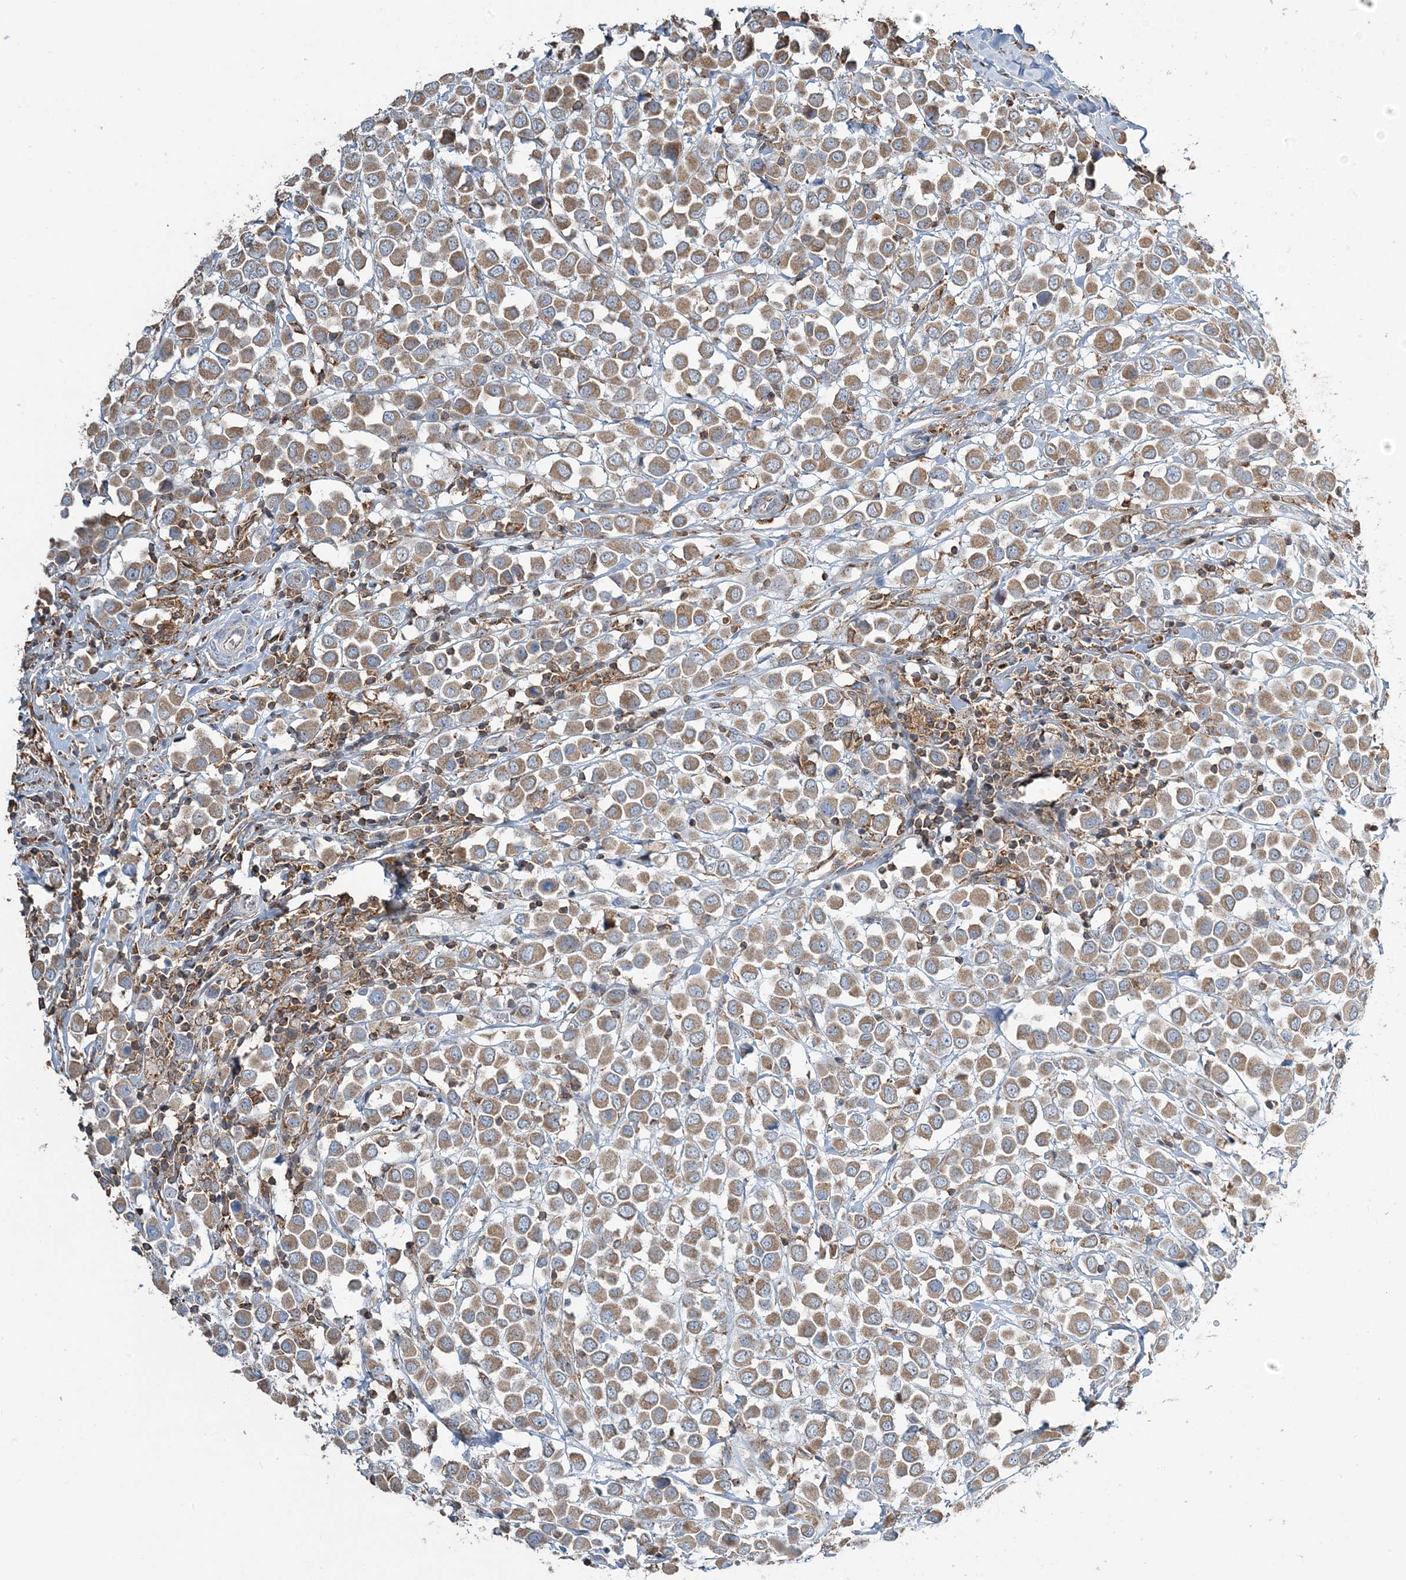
{"staining": {"intensity": "moderate", "quantity": ">75%", "location": "cytoplasmic/membranous"}, "tissue": "breast cancer", "cell_type": "Tumor cells", "image_type": "cancer", "snomed": [{"axis": "morphology", "description": "Duct carcinoma"}, {"axis": "topography", "description": "Breast"}], "caption": "Breast invasive ductal carcinoma stained with immunohistochemistry shows moderate cytoplasmic/membranous expression in about >75% of tumor cells. Nuclei are stained in blue.", "gene": "TMLHE", "patient": {"sex": "female", "age": 61}}